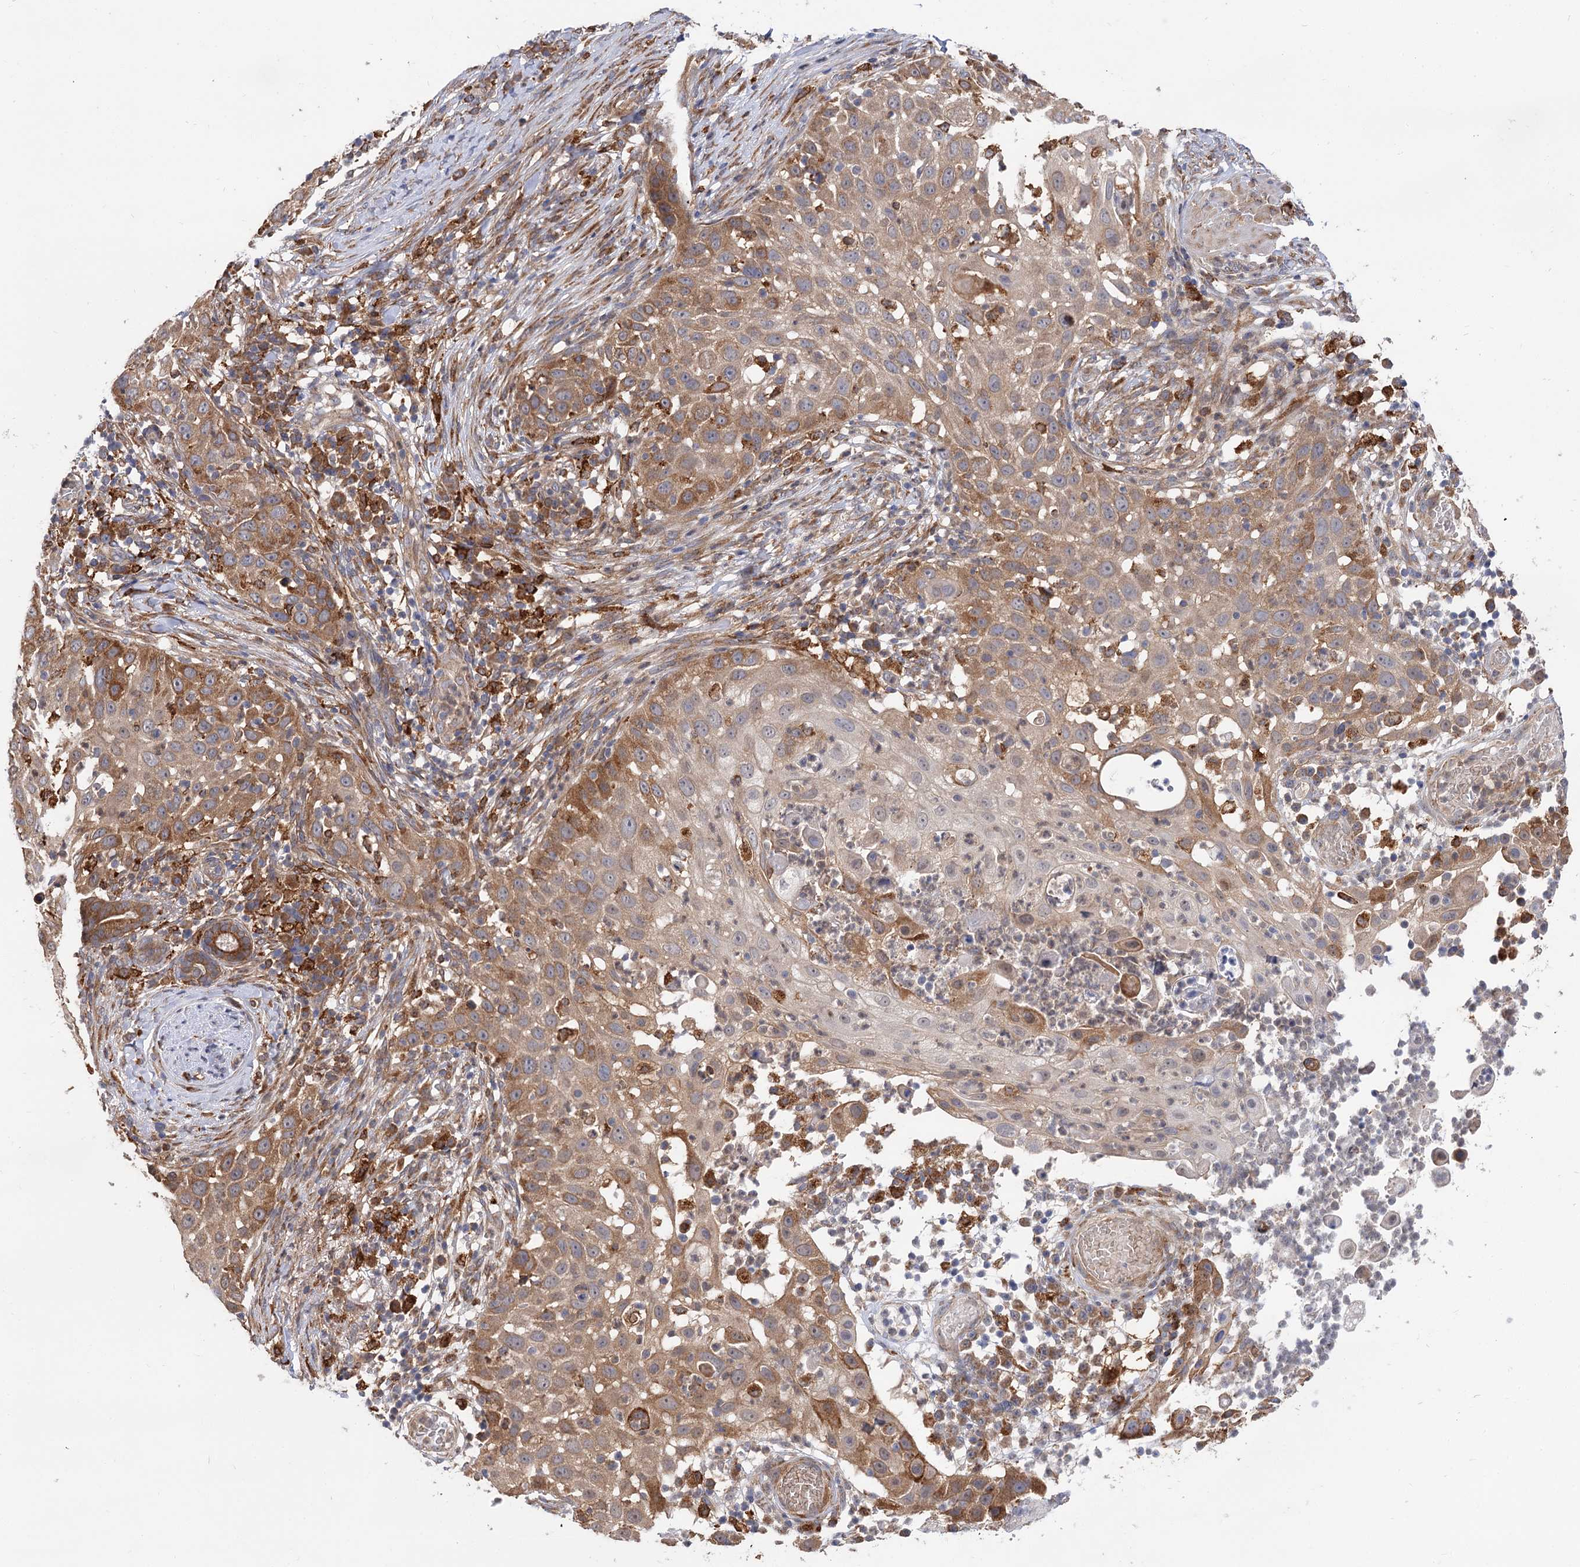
{"staining": {"intensity": "moderate", "quantity": ">75%", "location": "cytoplasmic/membranous"}, "tissue": "skin cancer", "cell_type": "Tumor cells", "image_type": "cancer", "snomed": [{"axis": "morphology", "description": "Squamous cell carcinoma, NOS"}, {"axis": "topography", "description": "Skin"}], "caption": "Moderate cytoplasmic/membranous staining is seen in about >75% of tumor cells in skin squamous cell carcinoma.", "gene": "PPIP5K2", "patient": {"sex": "female", "age": 44}}